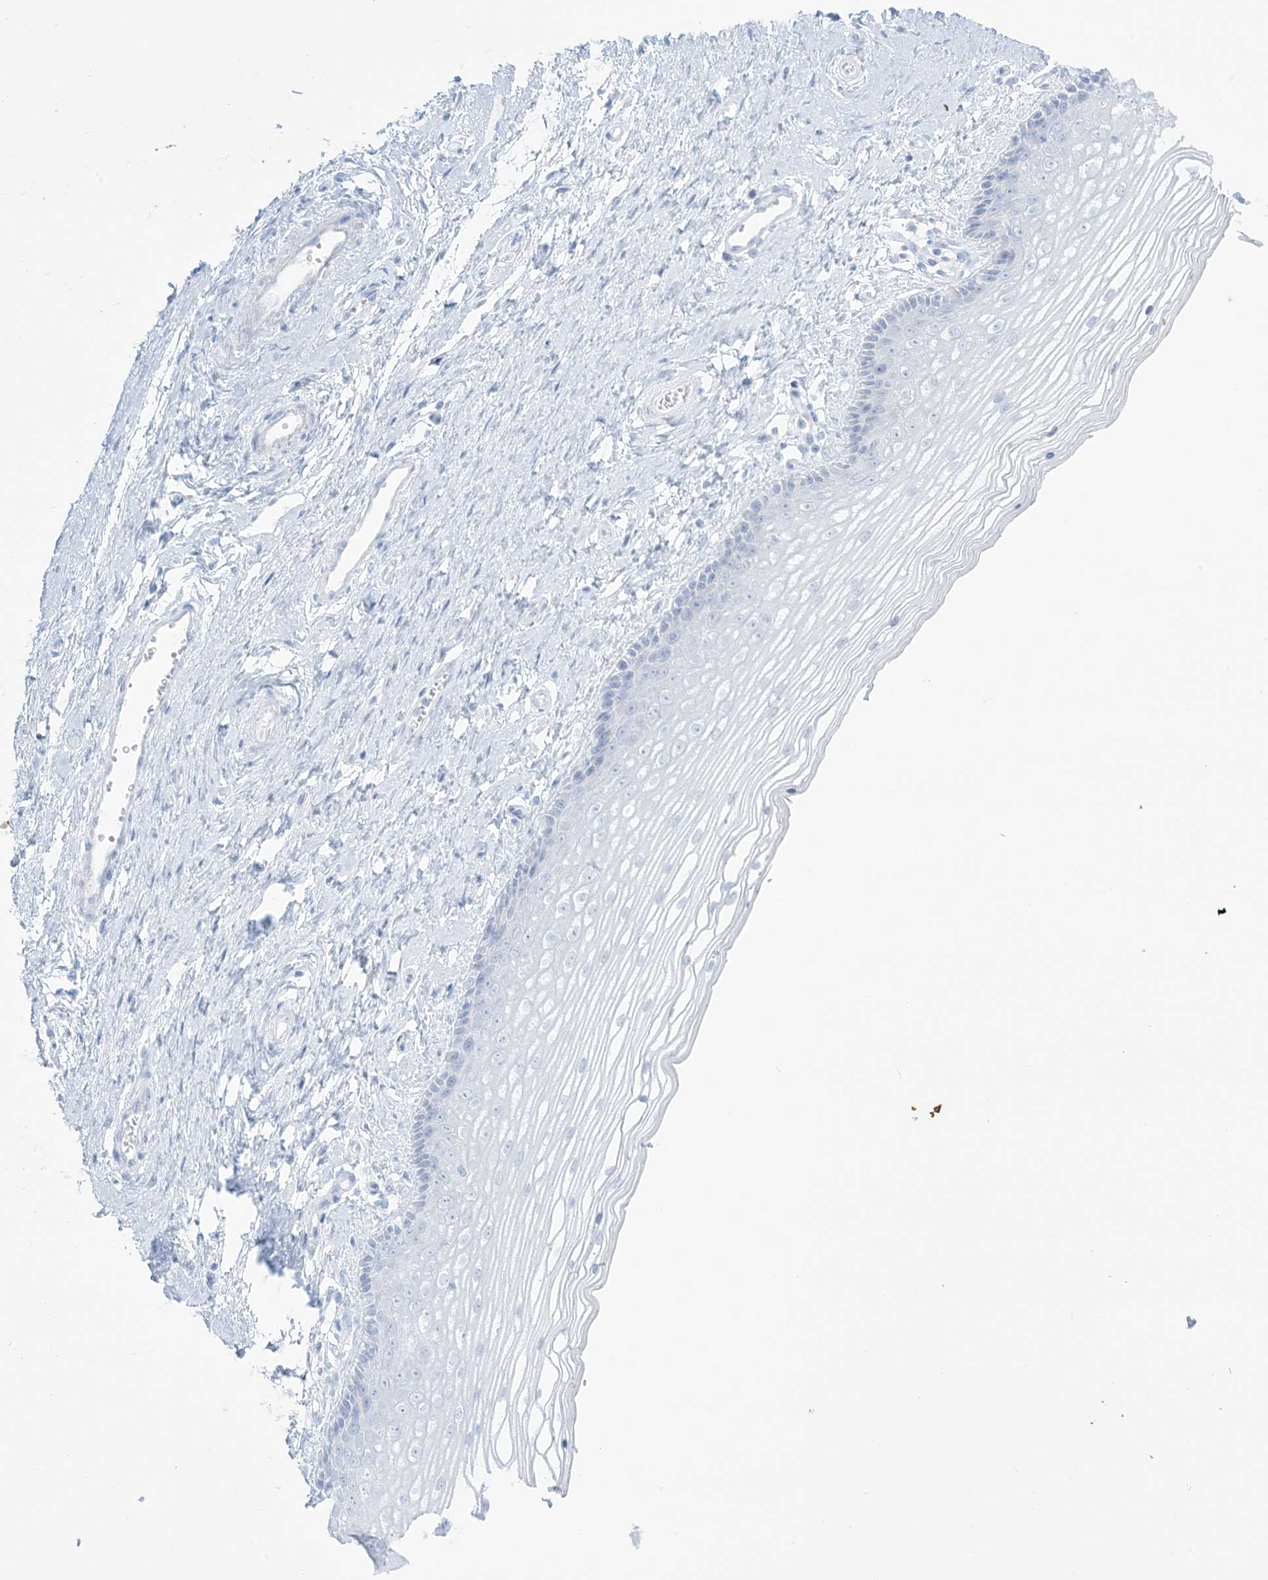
{"staining": {"intensity": "negative", "quantity": "none", "location": "none"}, "tissue": "vagina", "cell_type": "Squamous epithelial cells", "image_type": "normal", "snomed": [{"axis": "morphology", "description": "Normal tissue, NOS"}, {"axis": "topography", "description": "Vagina"}], "caption": "Immunohistochemistry (IHC) micrograph of normal vagina: vagina stained with DAB shows no significant protein staining in squamous epithelial cells.", "gene": "AGXT", "patient": {"sex": "female", "age": 46}}